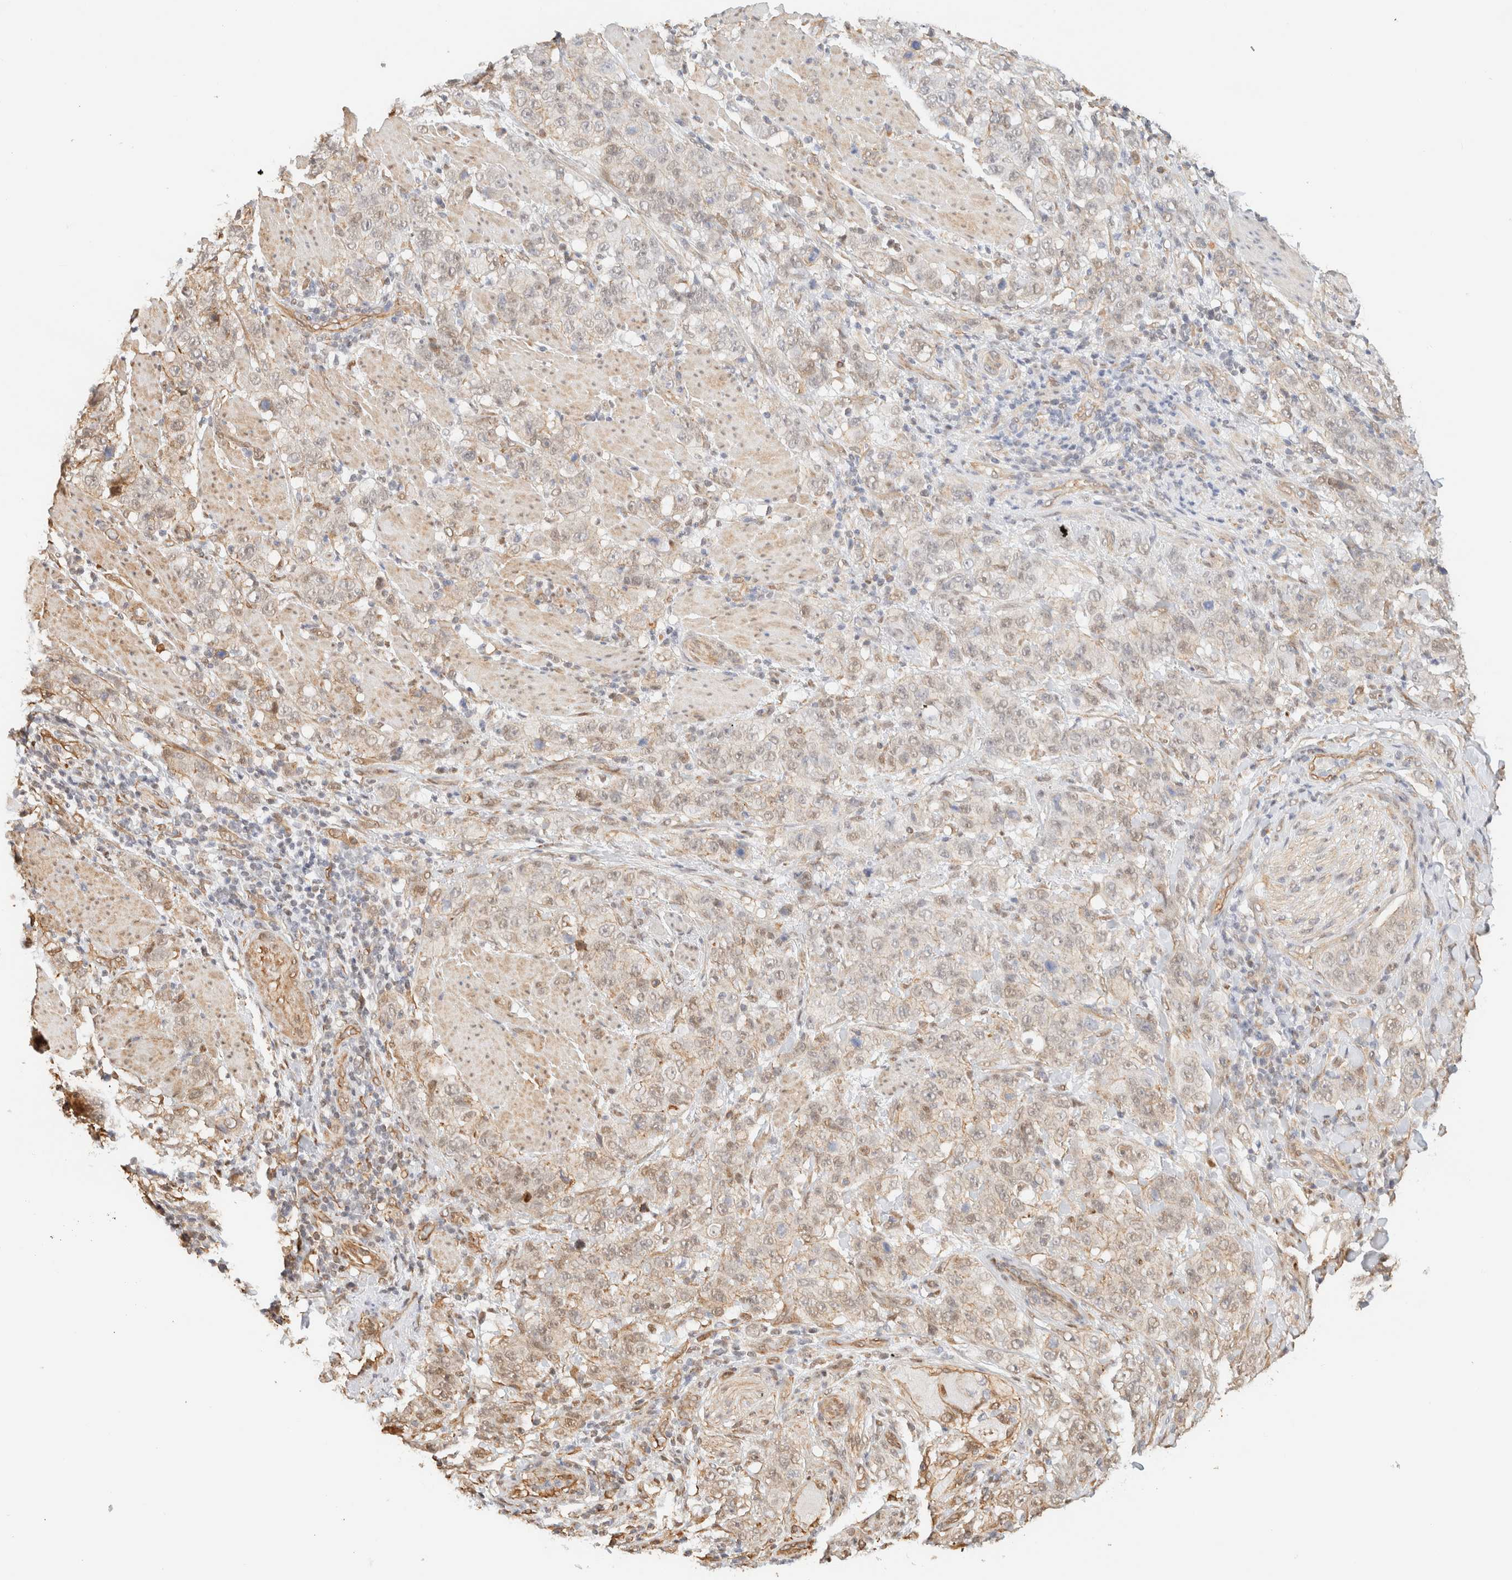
{"staining": {"intensity": "weak", "quantity": "25%-75%", "location": "nuclear"}, "tissue": "stomach cancer", "cell_type": "Tumor cells", "image_type": "cancer", "snomed": [{"axis": "morphology", "description": "Adenocarcinoma, NOS"}, {"axis": "topography", "description": "Stomach"}], "caption": "Stomach cancer (adenocarcinoma) was stained to show a protein in brown. There is low levels of weak nuclear positivity in approximately 25%-75% of tumor cells.", "gene": "ARID5A", "patient": {"sex": "male", "age": 48}}